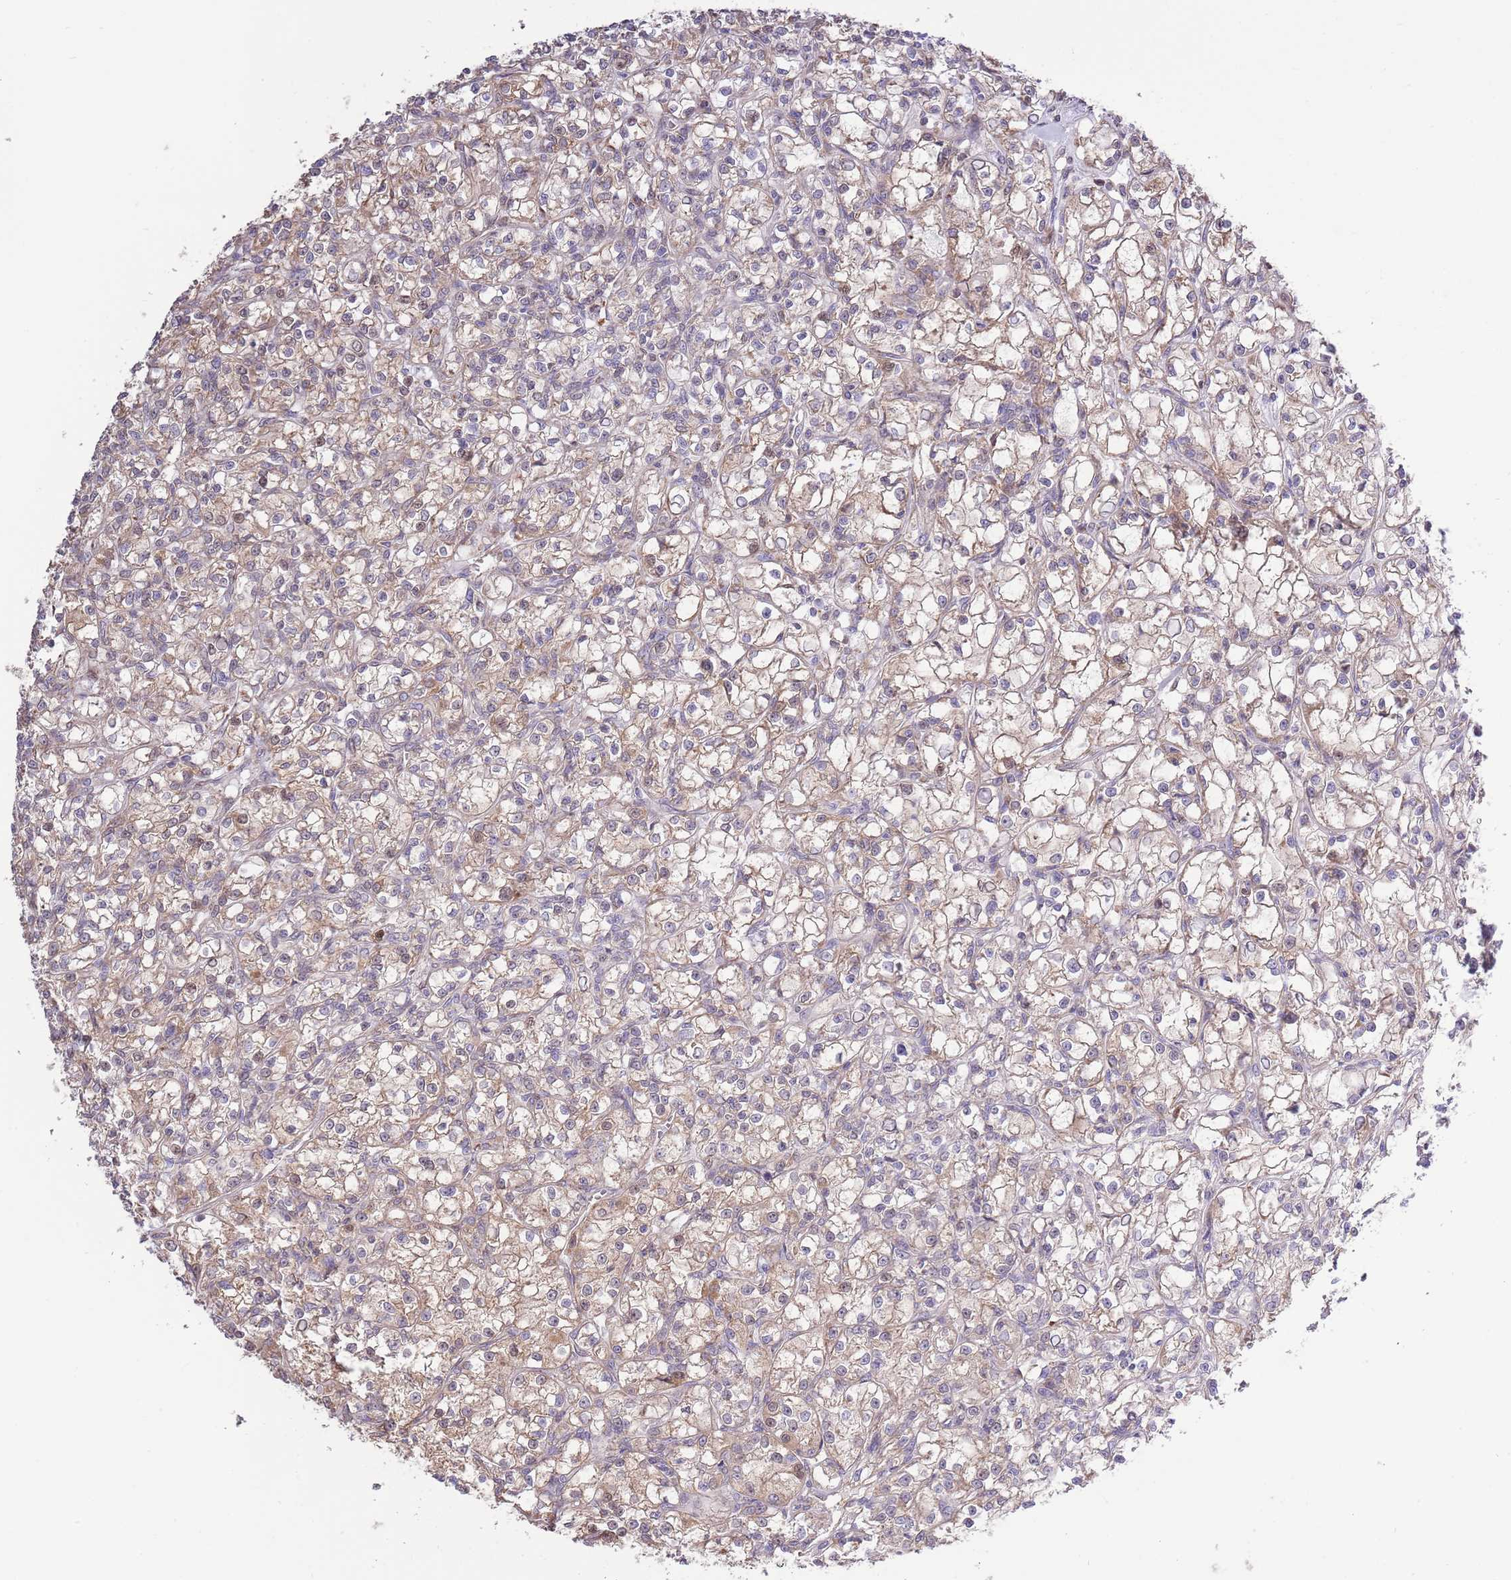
{"staining": {"intensity": "weak", "quantity": "25%-75%", "location": "cytoplasmic/membranous"}, "tissue": "renal cancer", "cell_type": "Tumor cells", "image_type": "cancer", "snomed": [{"axis": "morphology", "description": "Adenocarcinoma, NOS"}, {"axis": "topography", "description": "Kidney"}], "caption": "A low amount of weak cytoplasmic/membranous staining is identified in about 25%-75% of tumor cells in renal cancer tissue.", "gene": "ARL2BP", "patient": {"sex": "female", "age": 59}}